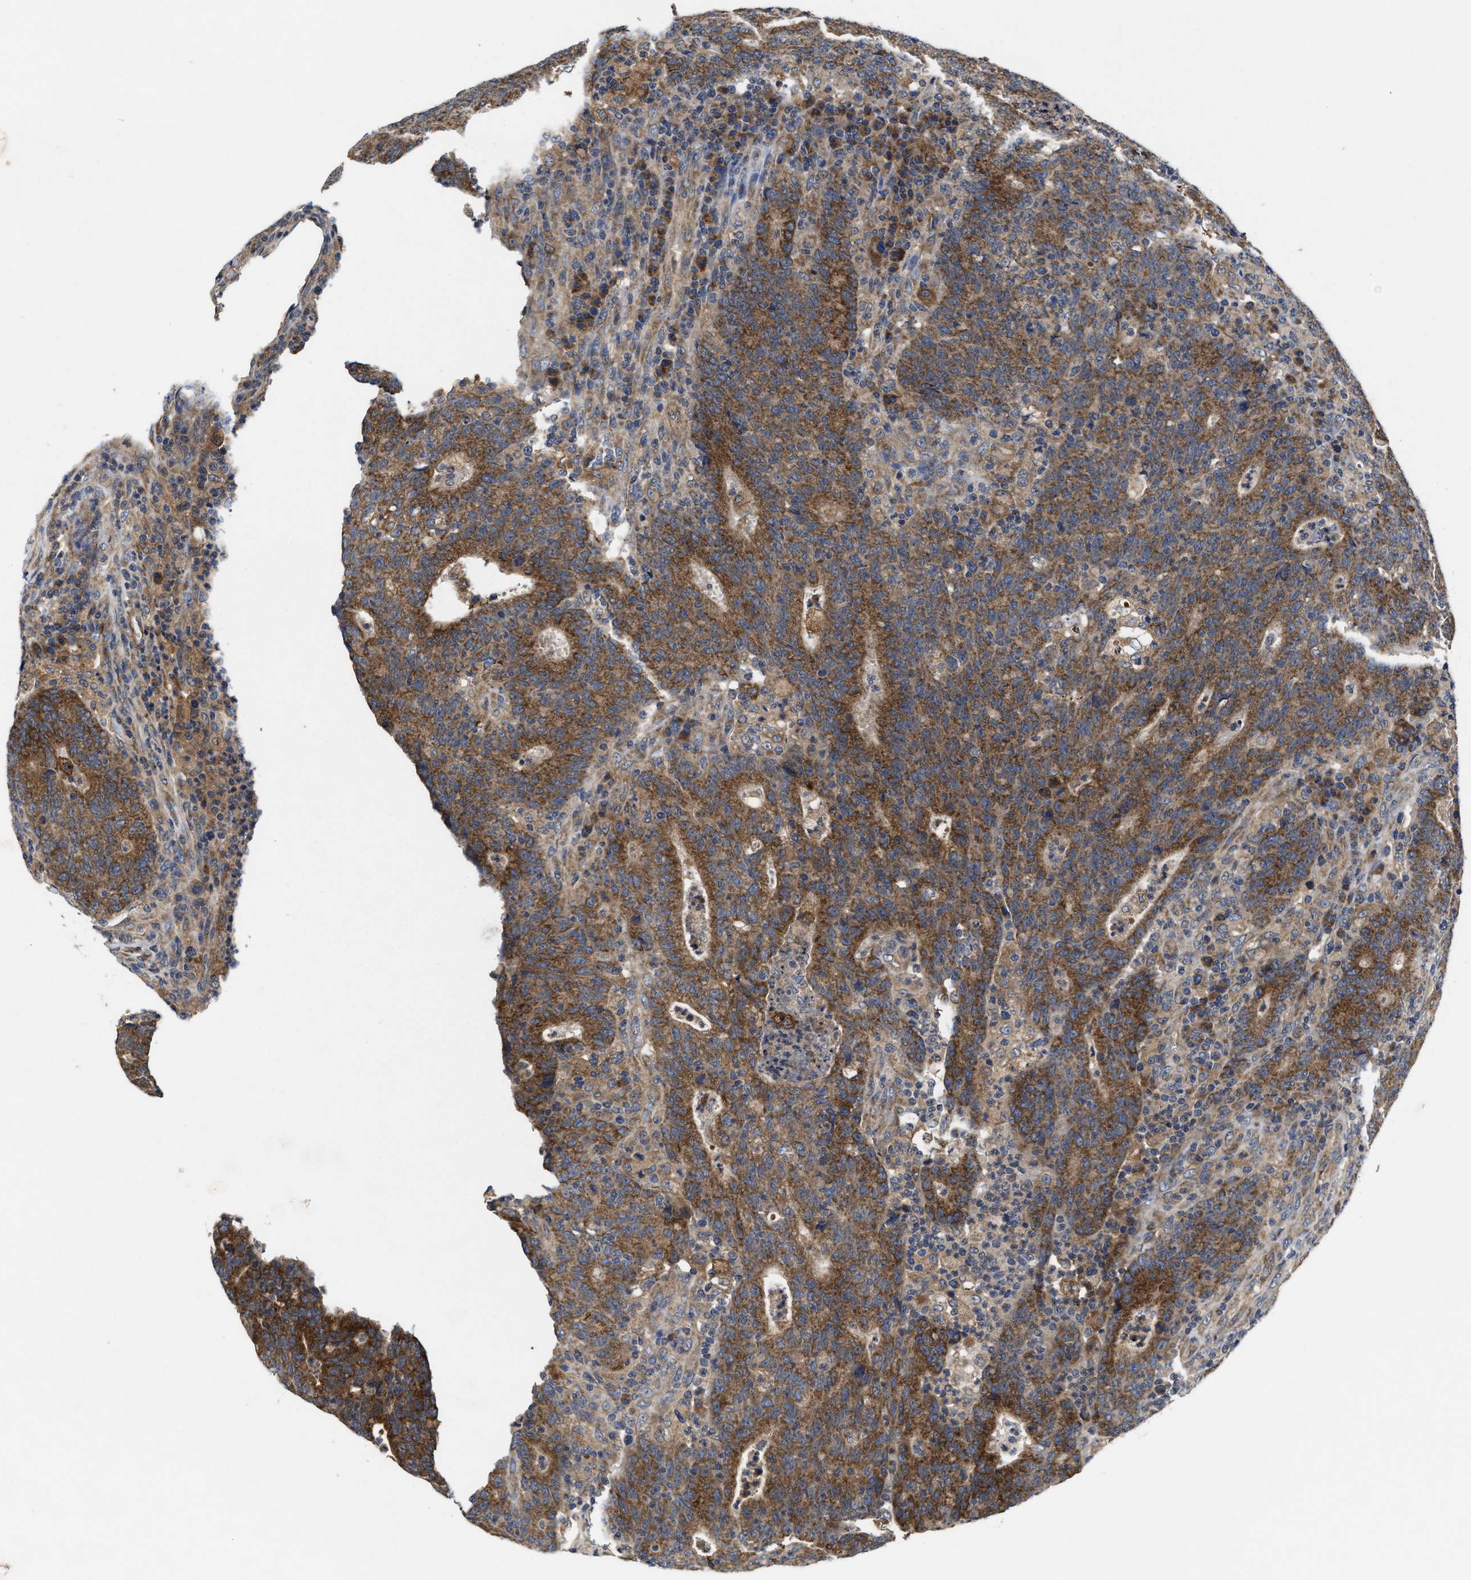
{"staining": {"intensity": "strong", "quantity": ">75%", "location": "cytoplasmic/membranous"}, "tissue": "colorectal cancer", "cell_type": "Tumor cells", "image_type": "cancer", "snomed": [{"axis": "morphology", "description": "Adenocarcinoma, NOS"}, {"axis": "topography", "description": "Colon"}], "caption": "Immunohistochemistry photomicrograph of neoplastic tissue: human adenocarcinoma (colorectal) stained using IHC demonstrates high levels of strong protein expression localized specifically in the cytoplasmic/membranous of tumor cells, appearing as a cytoplasmic/membranous brown color.", "gene": "EFNA4", "patient": {"sex": "female", "age": 75}}